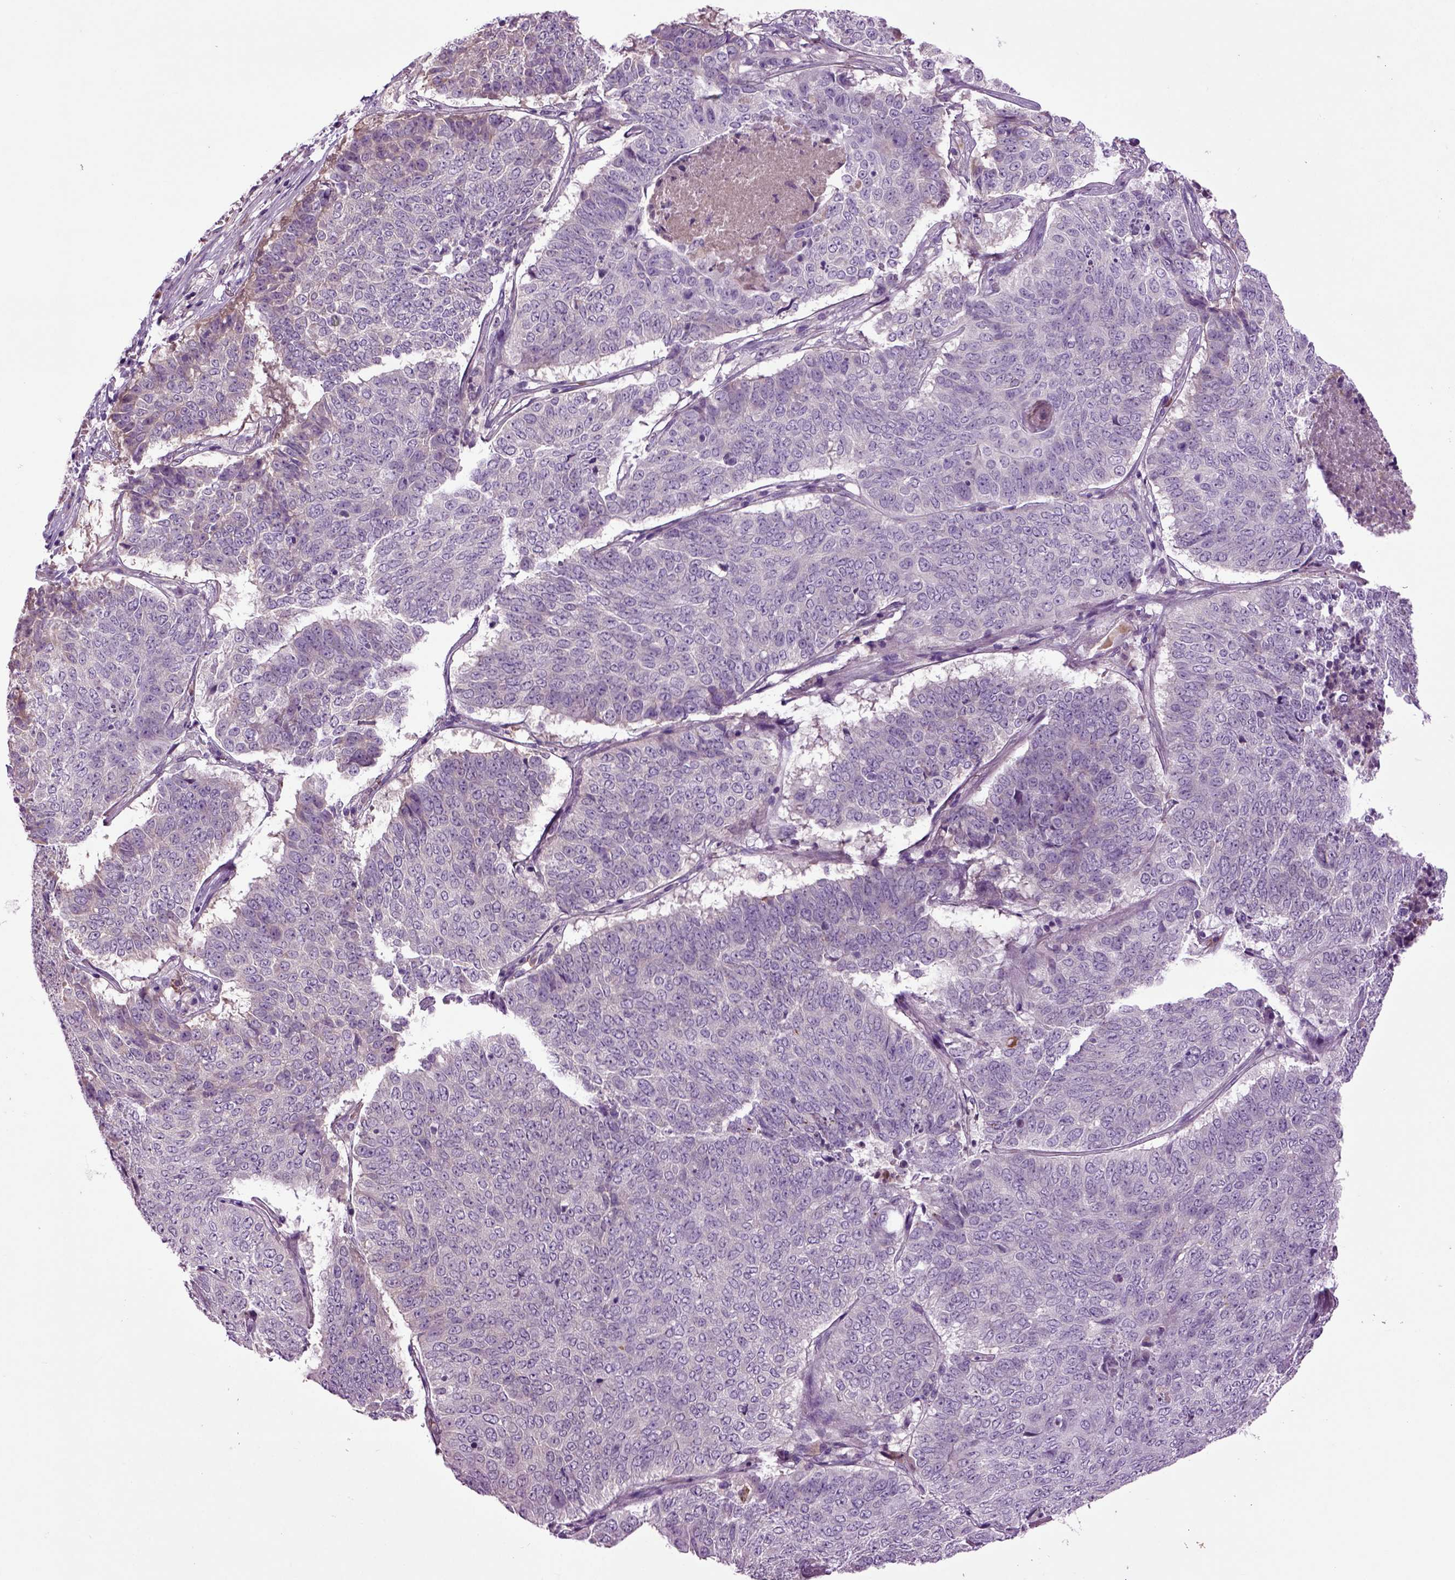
{"staining": {"intensity": "negative", "quantity": "none", "location": "none"}, "tissue": "lung cancer", "cell_type": "Tumor cells", "image_type": "cancer", "snomed": [{"axis": "morphology", "description": "Squamous cell carcinoma, NOS"}, {"axis": "topography", "description": "Lung"}], "caption": "There is no significant staining in tumor cells of squamous cell carcinoma (lung).", "gene": "SPON1", "patient": {"sex": "male", "age": 64}}